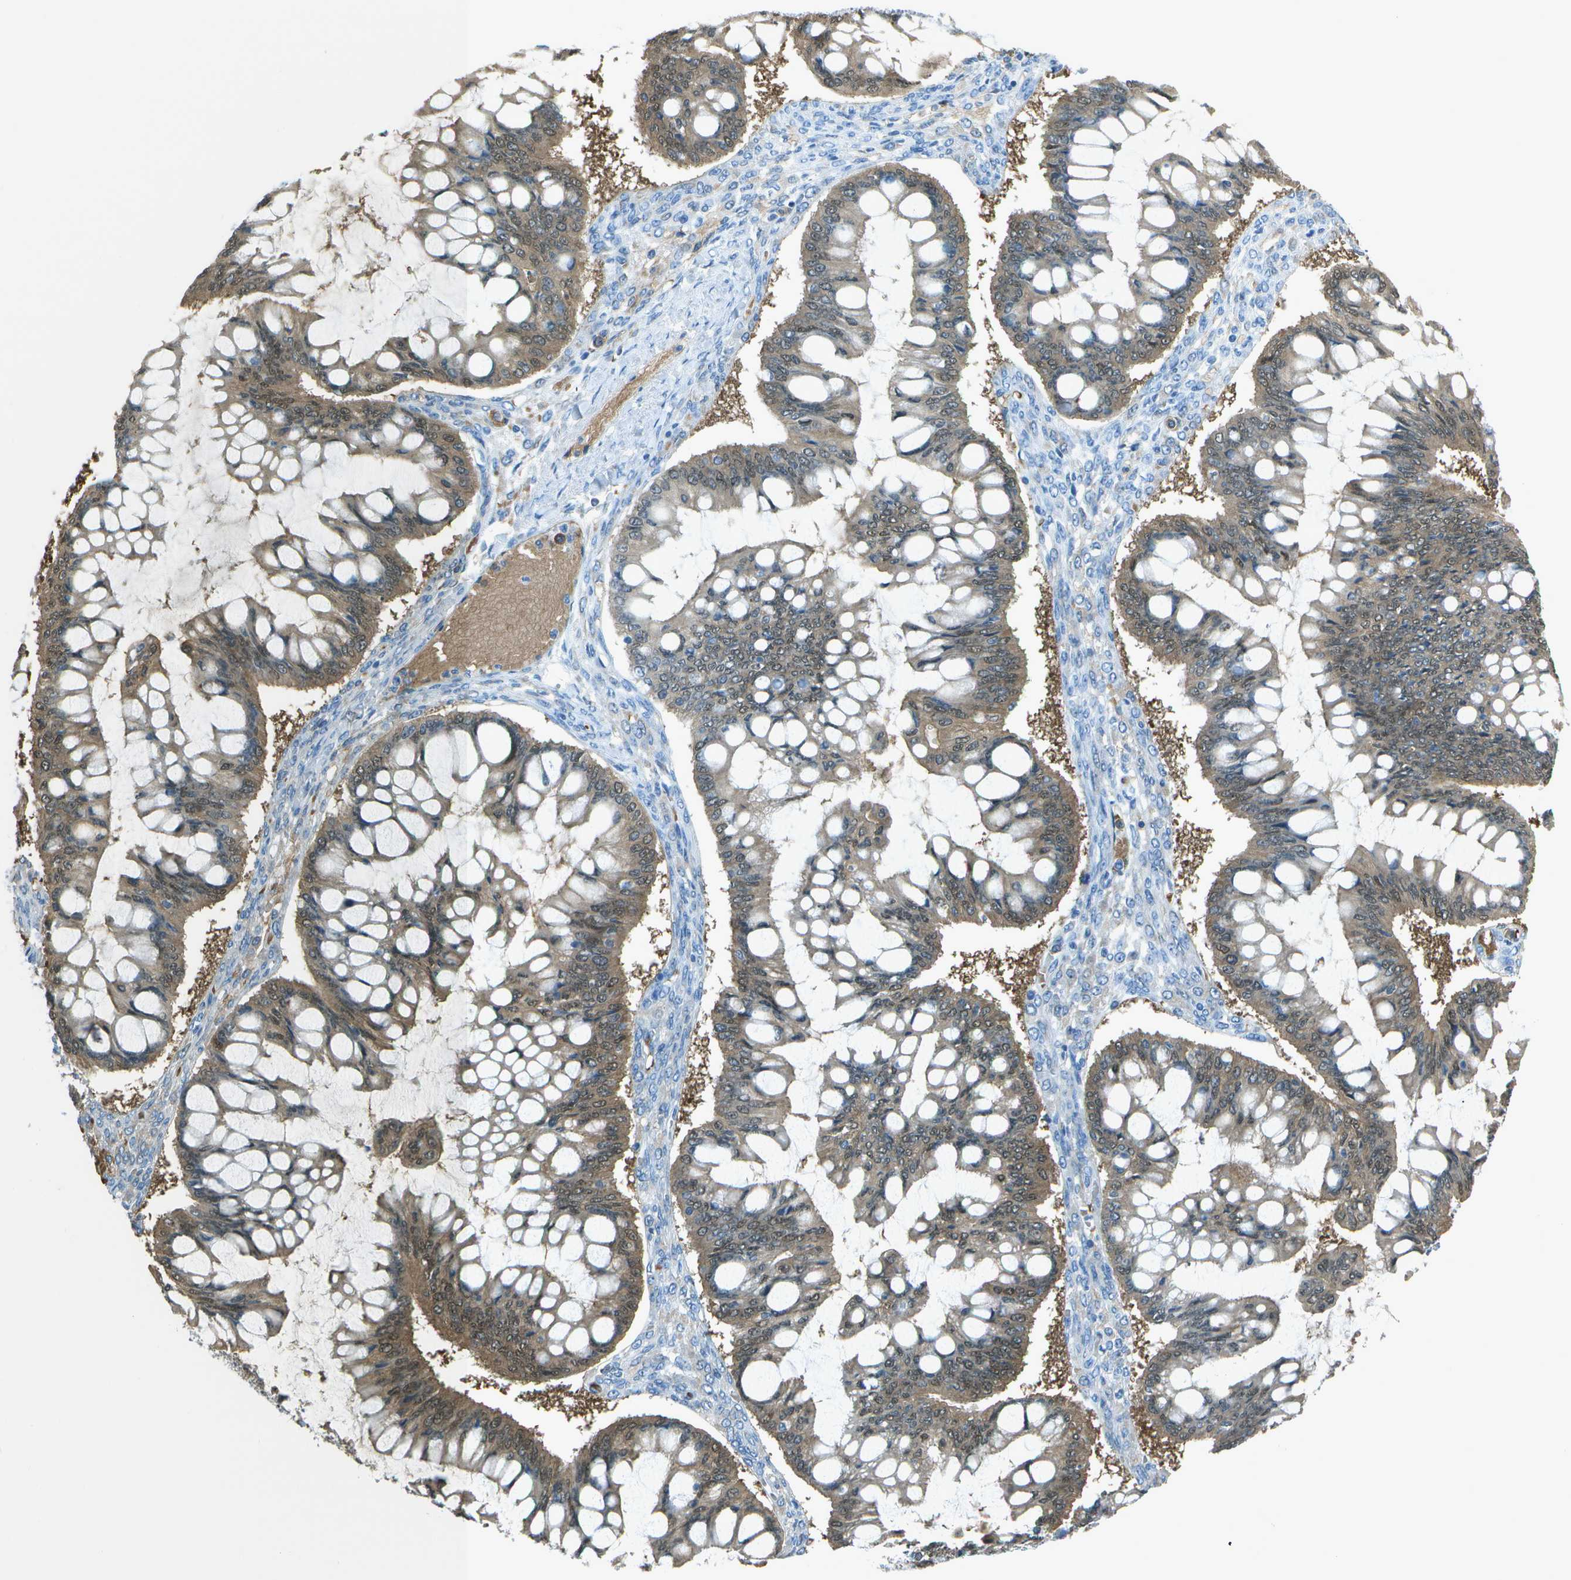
{"staining": {"intensity": "weak", "quantity": ">75%", "location": "cytoplasmic/membranous,nuclear"}, "tissue": "ovarian cancer", "cell_type": "Tumor cells", "image_type": "cancer", "snomed": [{"axis": "morphology", "description": "Cystadenocarcinoma, mucinous, NOS"}, {"axis": "topography", "description": "Ovary"}], "caption": "Protein positivity by IHC demonstrates weak cytoplasmic/membranous and nuclear expression in about >75% of tumor cells in ovarian cancer (mucinous cystadenocarcinoma). (DAB = brown stain, brightfield microscopy at high magnification).", "gene": "ASL", "patient": {"sex": "female", "age": 73}}